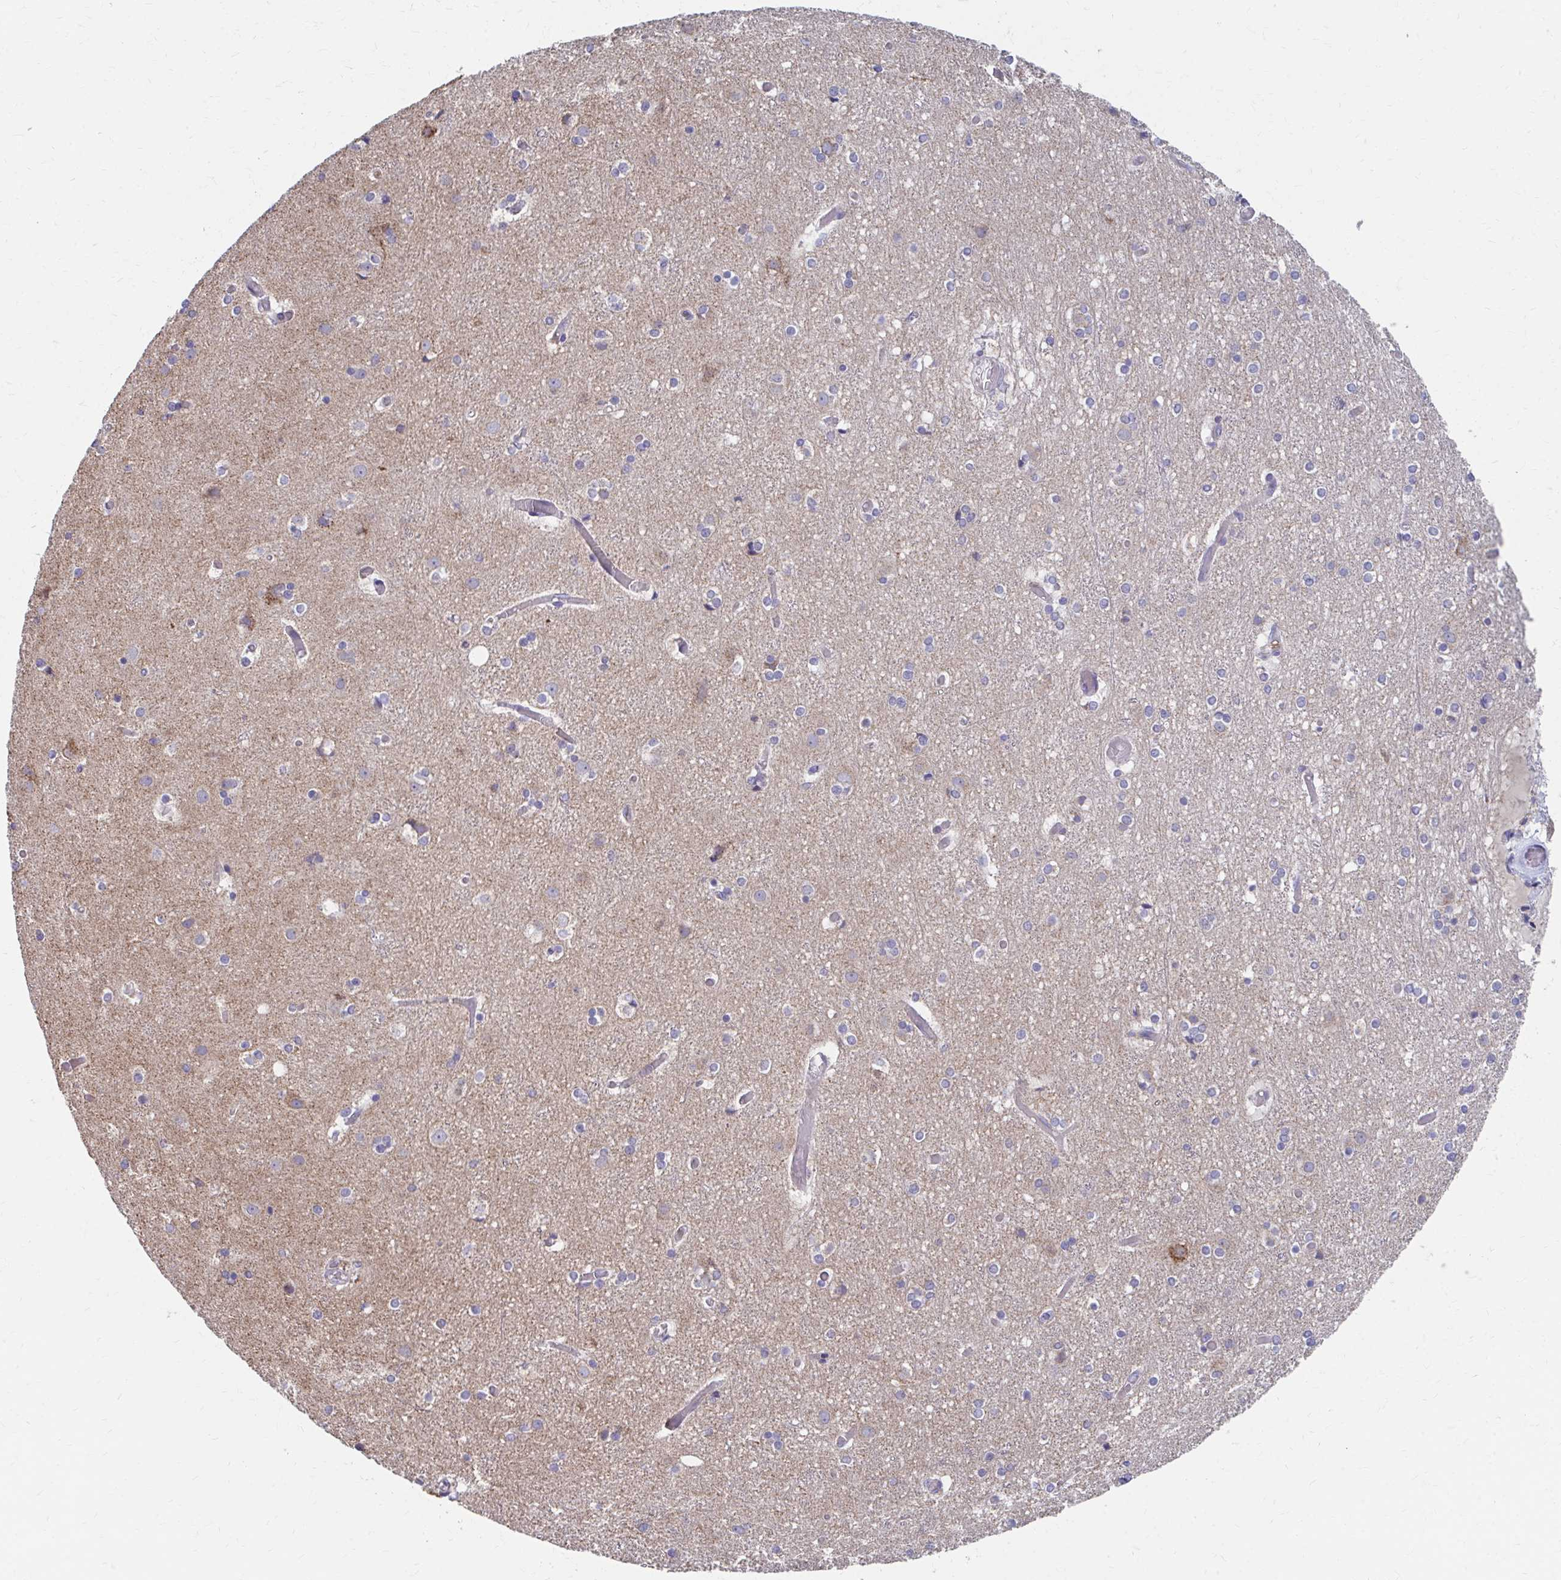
{"staining": {"intensity": "negative", "quantity": "none", "location": "none"}, "tissue": "cerebral cortex", "cell_type": "Endothelial cells", "image_type": "normal", "snomed": [{"axis": "morphology", "description": "Normal tissue, NOS"}, {"axis": "topography", "description": "Cerebral cortex"}], "caption": "This image is of normal cerebral cortex stained with IHC to label a protein in brown with the nuclei are counter-stained blue. There is no staining in endothelial cells.", "gene": "RCC1L", "patient": {"sex": "female", "age": 52}}